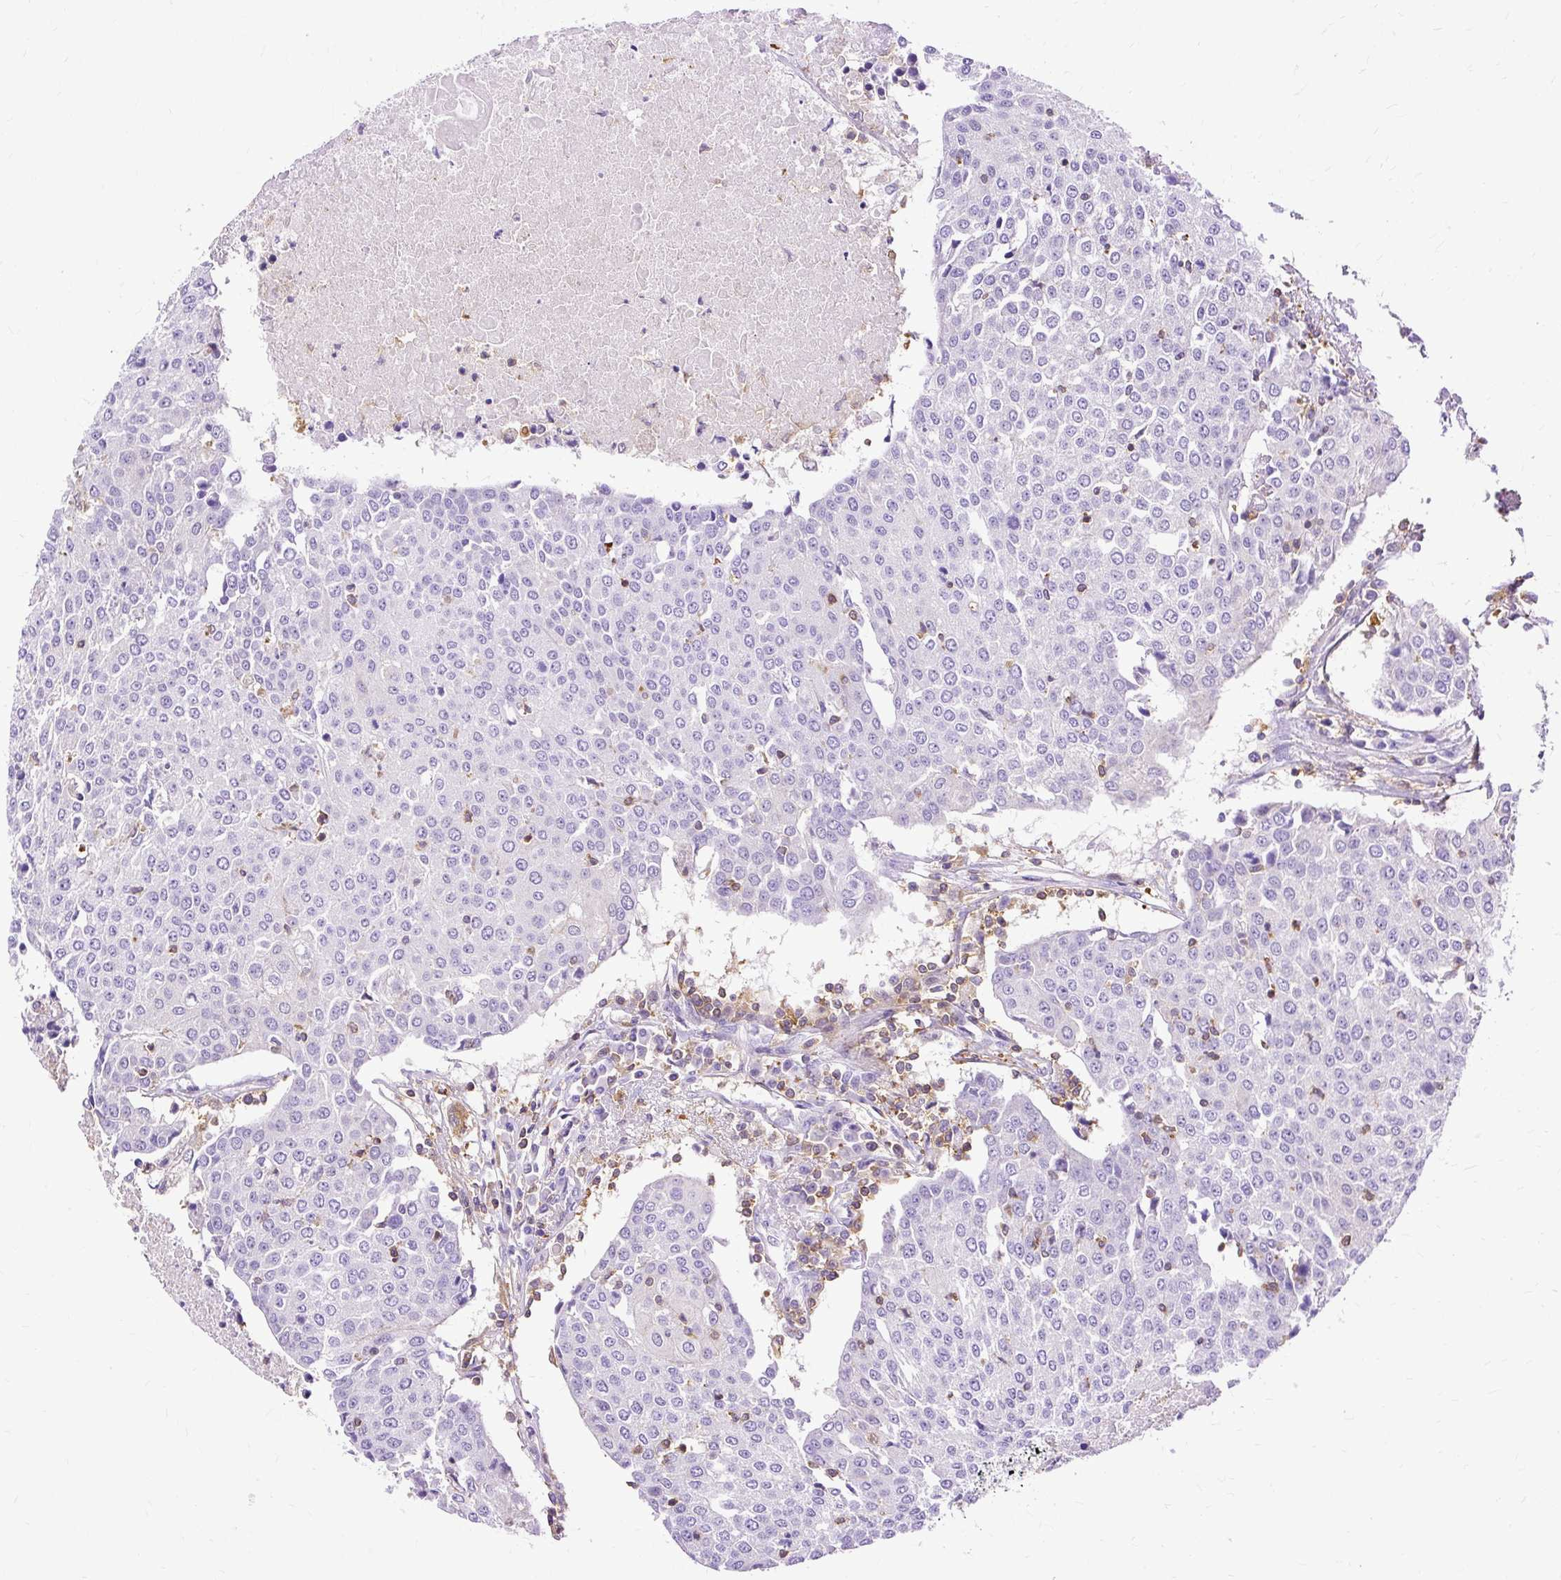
{"staining": {"intensity": "negative", "quantity": "none", "location": "none"}, "tissue": "urothelial cancer", "cell_type": "Tumor cells", "image_type": "cancer", "snomed": [{"axis": "morphology", "description": "Urothelial carcinoma, High grade"}, {"axis": "topography", "description": "Urinary bladder"}], "caption": "This is a image of IHC staining of urothelial cancer, which shows no staining in tumor cells. (DAB immunohistochemistry (IHC), high magnification).", "gene": "TWF2", "patient": {"sex": "female", "age": 85}}